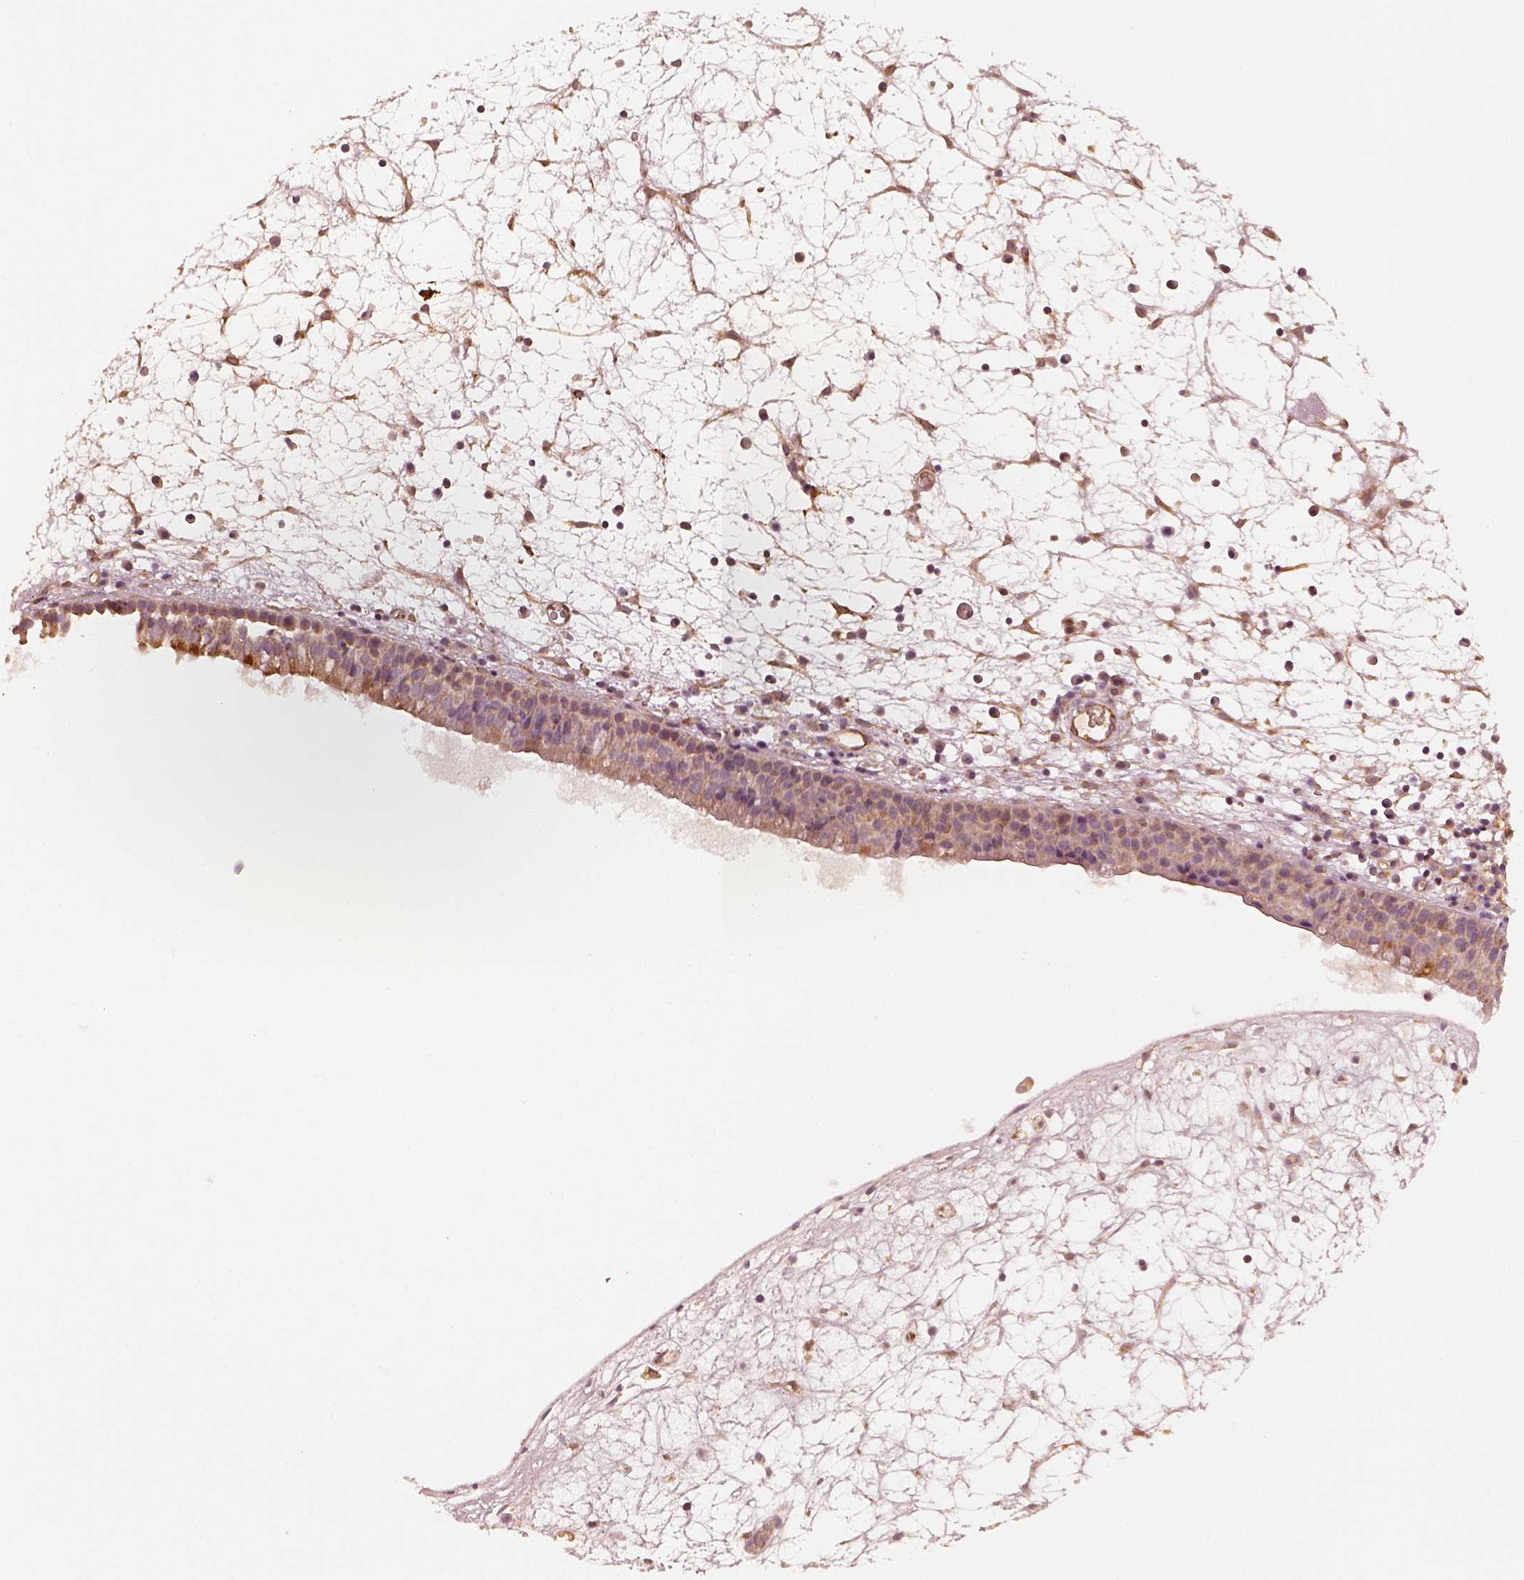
{"staining": {"intensity": "moderate", "quantity": ">75%", "location": "cytoplasmic/membranous"}, "tissue": "nasopharynx", "cell_type": "Respiratory epithelial cells", "image_type": "normal", "snomed": [{"axis": "morphology", "description": "Normal tissue, NOS"}, {"axis": "topography", "description": "Nasopharynx"}], "caption": "Nasopharynx was stained to show a protein in brown. There is medium levels of moderate cytoplasmic/membranous positivity in approximately >75% of respiratory epithelial cells. (Stains: DAB in brown, nuclei in blue, Microscopy: brightfield microscopy at high magnification).", "gene": "FSCN1", "patient": {"sex": "male", "age": 61}}